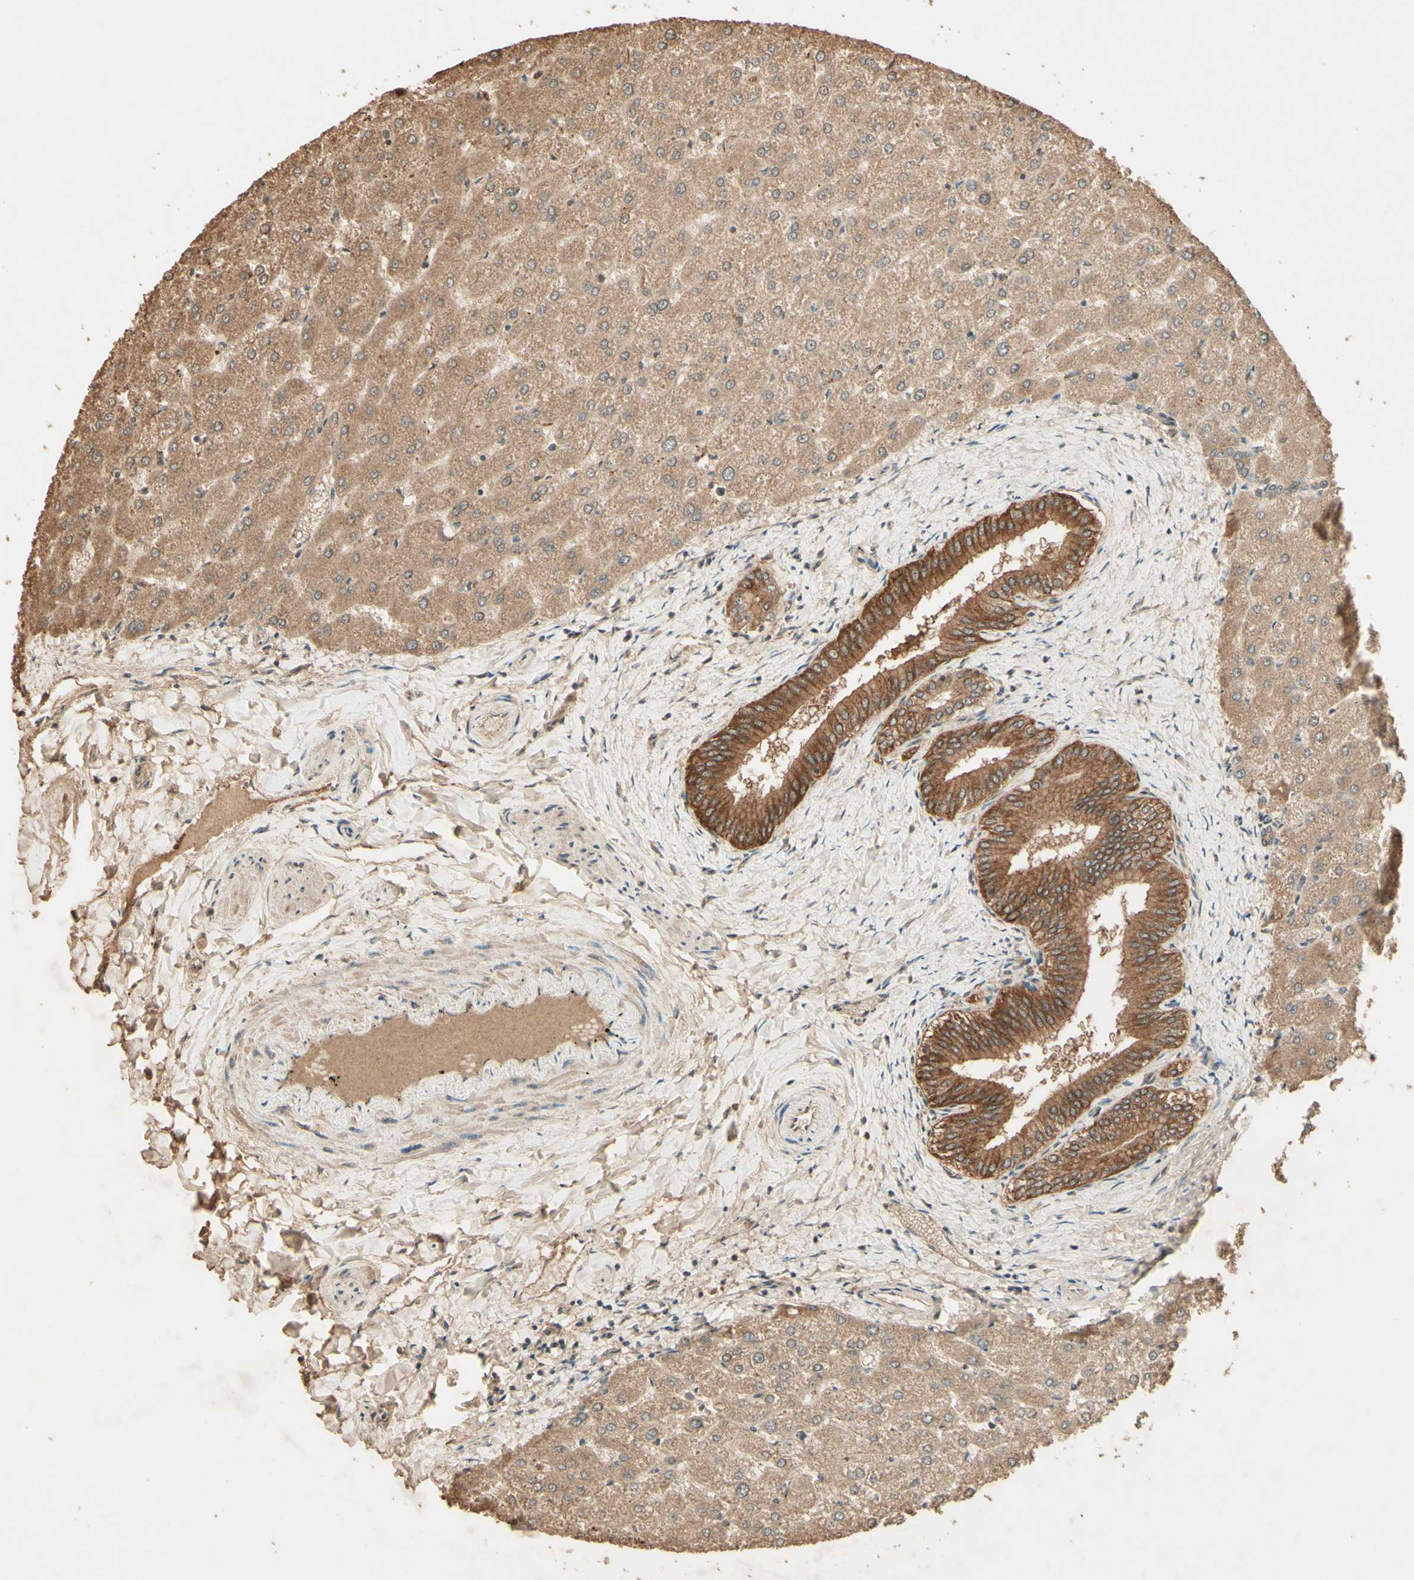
{"staining": {"intensity": "moderate", "quantity": ">75%", "location": "cytoplasmic/membranous"}, "tissue": "liver", "cell_type": "Cholangiocytes", "image_type": "normal", "snomed": [{"axis": "morphology", "description": "Normal tissue, NOS"}, {"axis": "topography", "description": "Liver"}], "caption": "Liver stained with DAB (3,3'-diaminobenzidine) IHC demonstrates medium levels of moderate cytoplasmic/membranous expression in approximately >75% of cholangiocytes.", "gene": "SMAD9", "patient": {"sex": "female", "age": 32}}